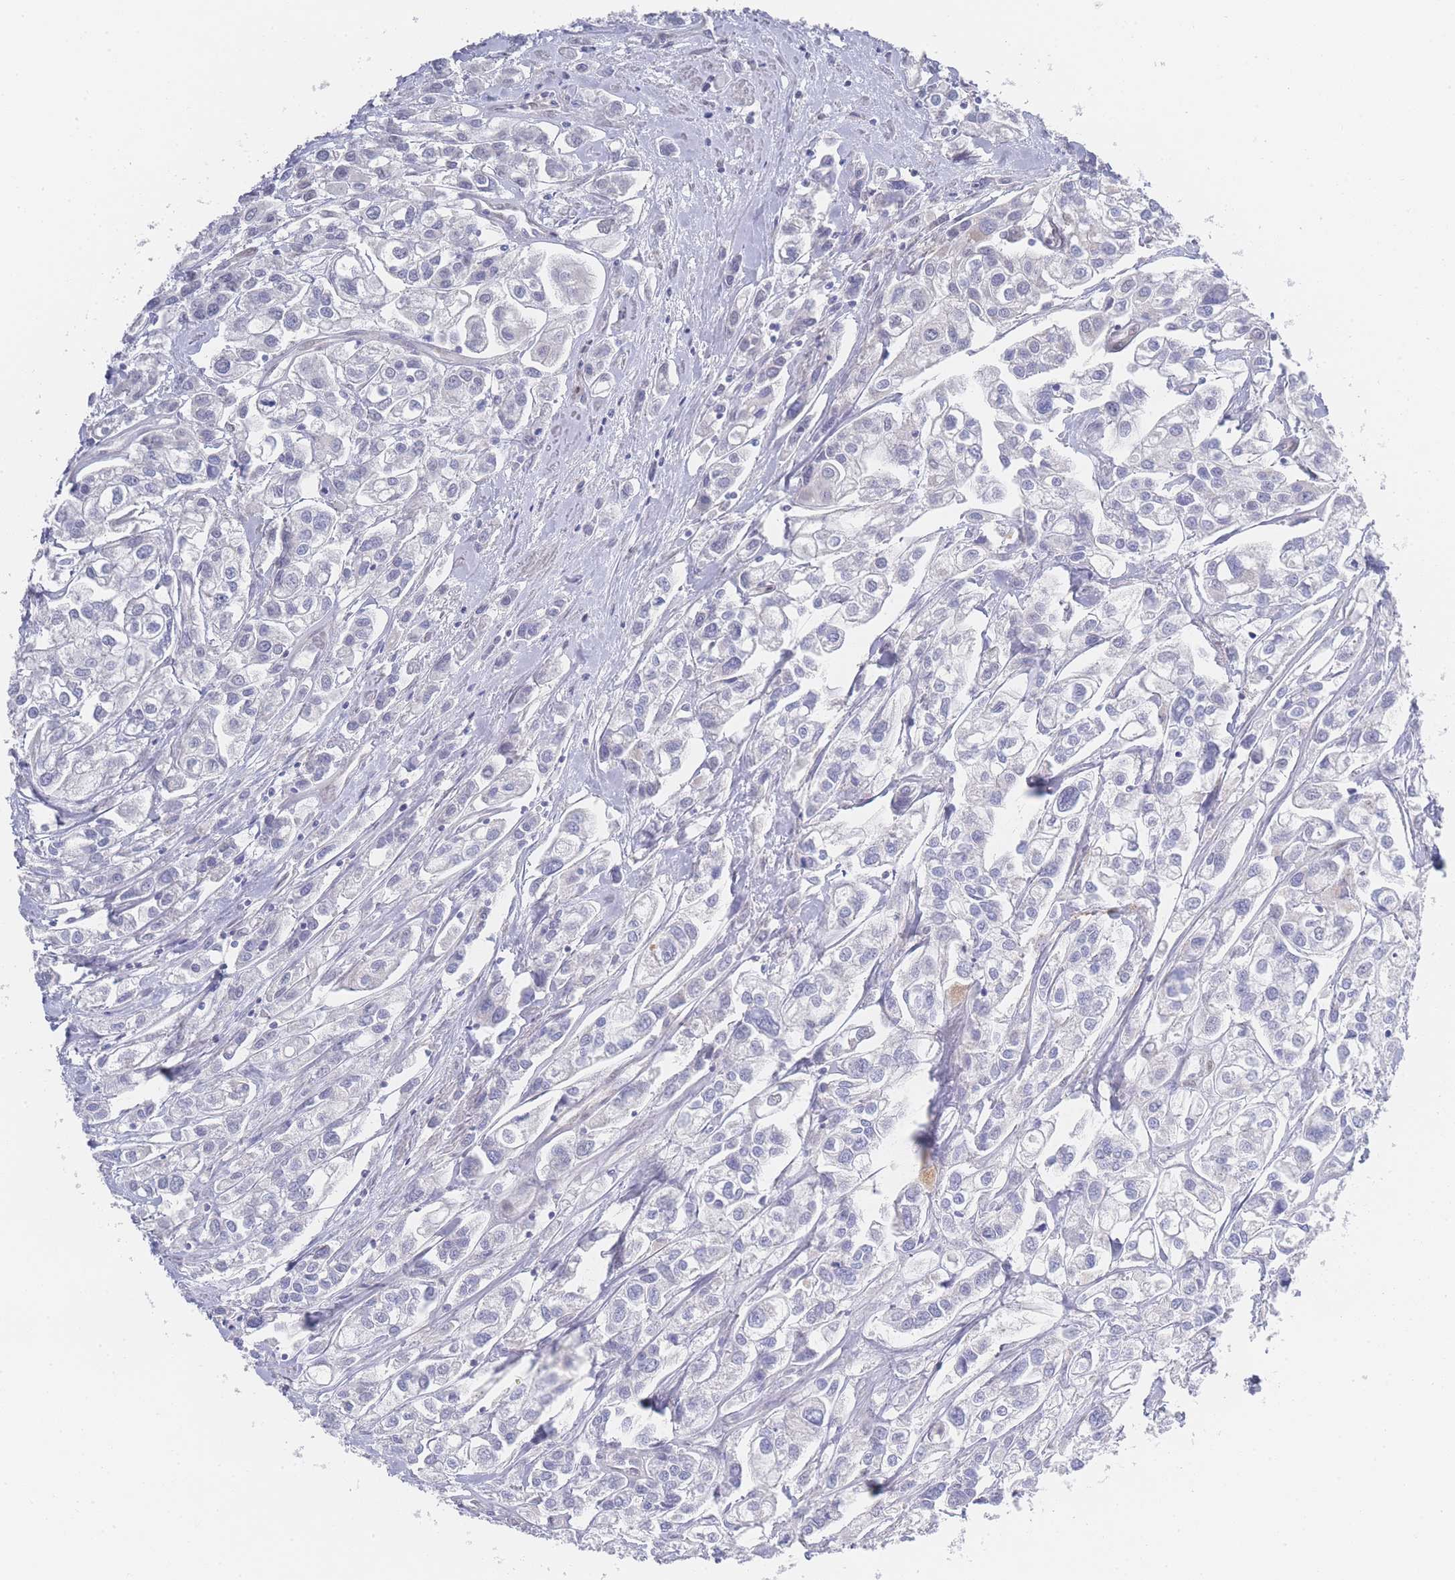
{"staining": {"intensity": "negative", "quantity": "none", "location": "none"}, "tissue": "urothelial cancer", "cell_type": "Tumor cells", "image_type": "cancer", "snomed": [{"axis": "morphology", "description": "Urothelial carcinoma, High grade"}, {"axis": "topography", "description": "Urinary bladder"}], "caption": "IHC photomicrograph of neoplastic tissue: human urothelial cancer stained with DAB demonstrates no significant protein staining in tumor cells.", "gene": "ZNF142", "patient": {"sex": "male", "age": 67}}